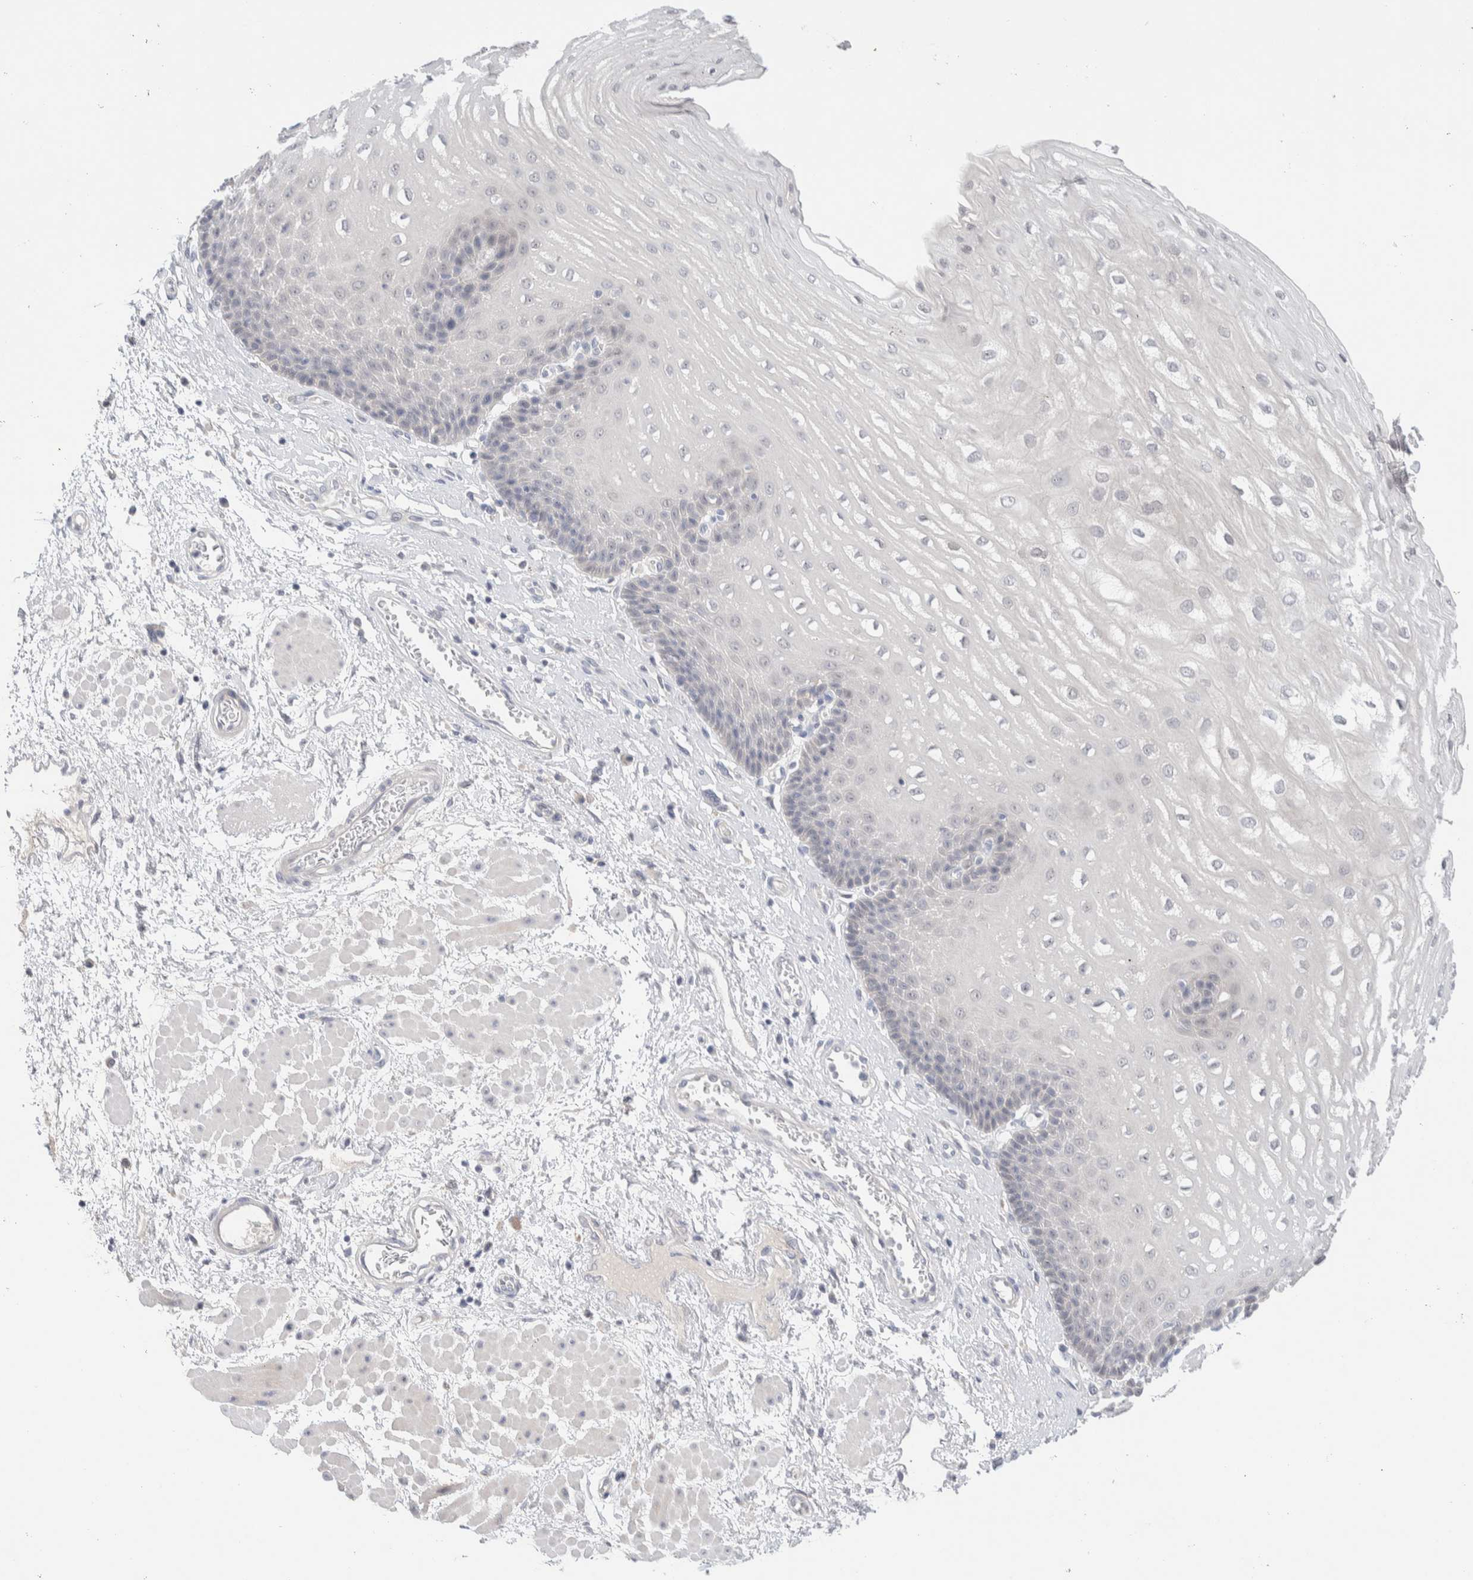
{"staining": {"intensity": "negative", "quantity": "none", "location": "none"}, "tissue": "esophagus", "cell_type": "Squamous epithelial cells", "image_type": "normal", "snomed": [{"axis": "morphology", "description": "Normal tissue, NOS"}, {"axis": "topography", "description": "Esophagus"}], "caption": "Immunohistochemistry photomicrograph of unremarkable human esophagus stained for a protein (brown), which exhibits no staining in squamous epithelial cells.", "gene": "DNAJB6", "patient": {"sex": "male", "age": 48}}